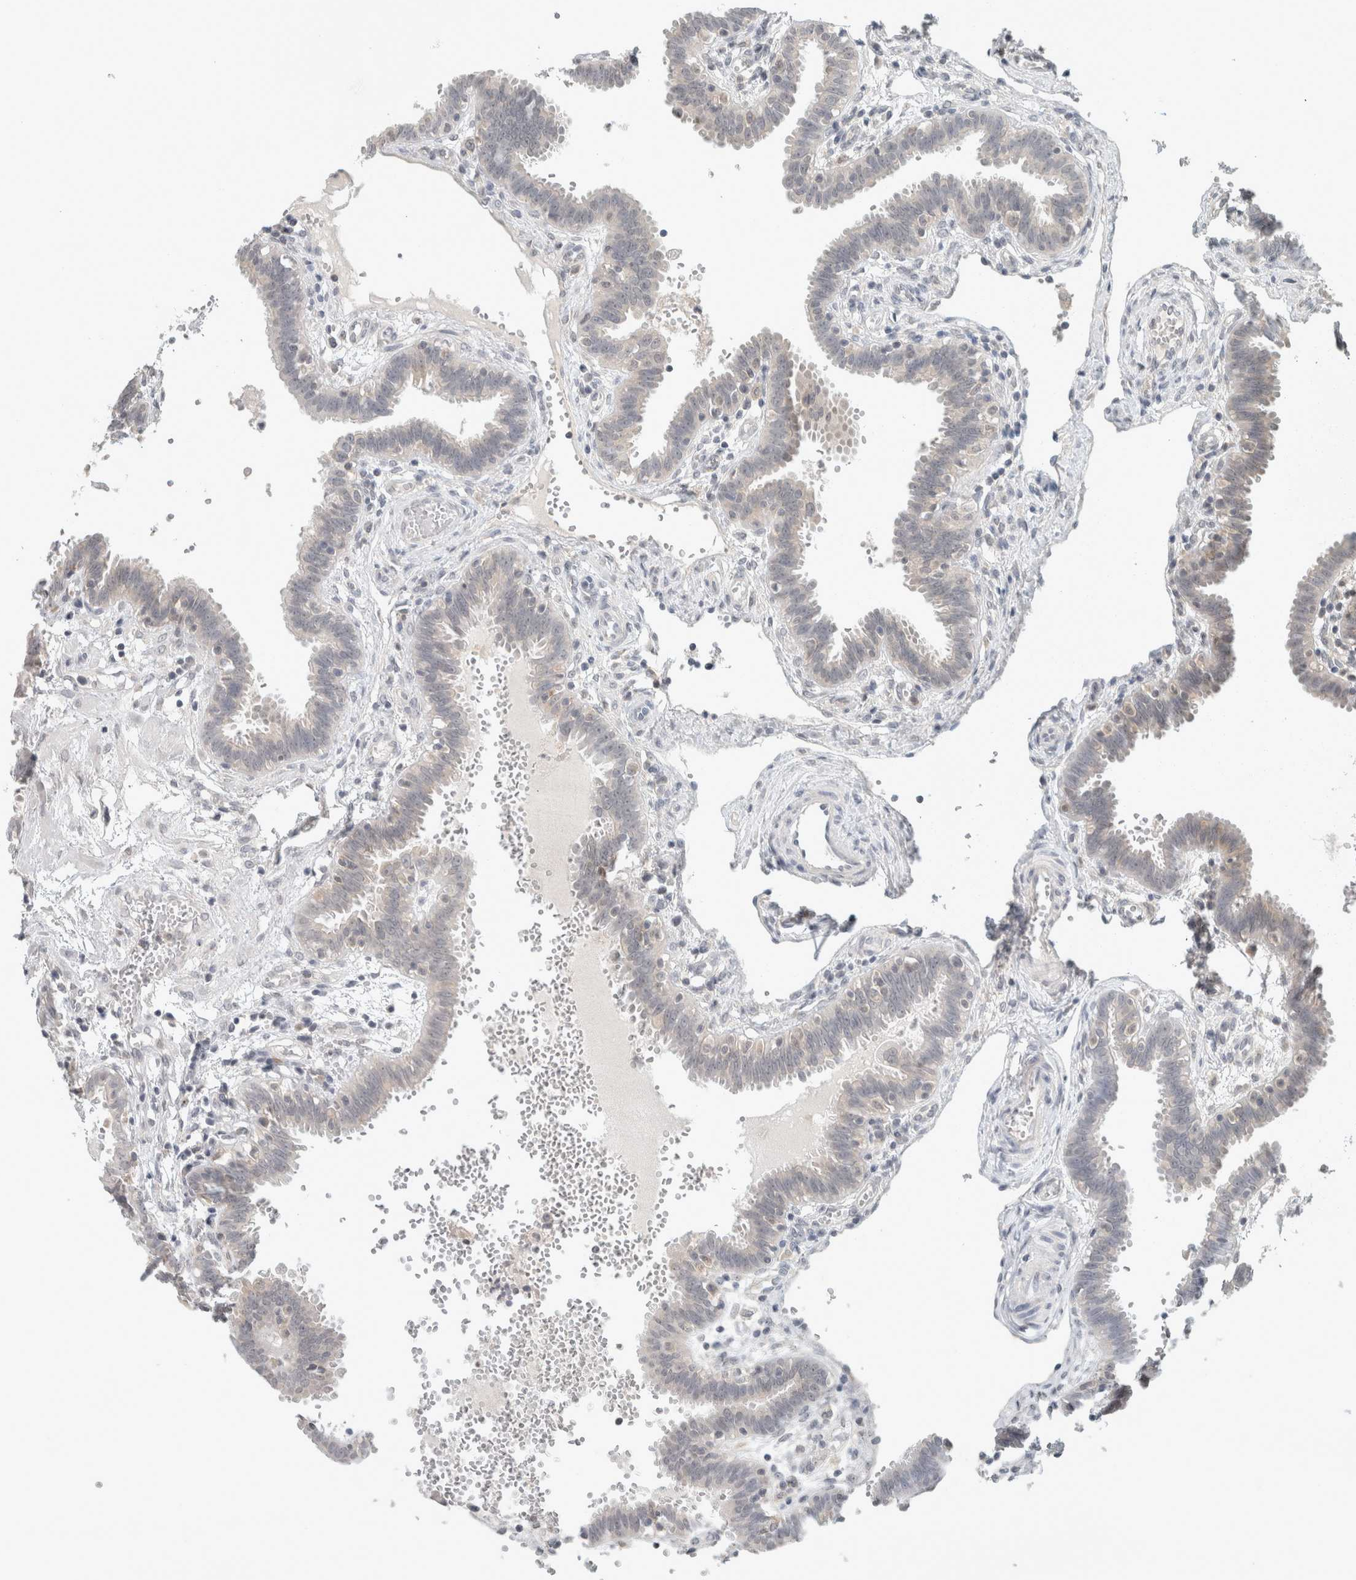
{"staining": {"intensity": "weak", "quantity": "<25%", "location": "cytoplasmic/membranous"}, "tissue": "fallopian tube", "cell_type": "Glandular cells", "image_type": "normal", "snomed": [{"axis": "morphology", "description": "Normal tissue, NOS"}, {"axis": "topography", "description": "Fallopian tube"}, {"axis": "topography", "description": "Placenta"}], "caption": "Immunohistochemistry (IHC) photomicrograph of normal human fallopian tube stained for a protein (brown), which displays no positivity in glandular cells.", "gene": "TRIT1", "patient": {"sex": "female", "age": 32}}